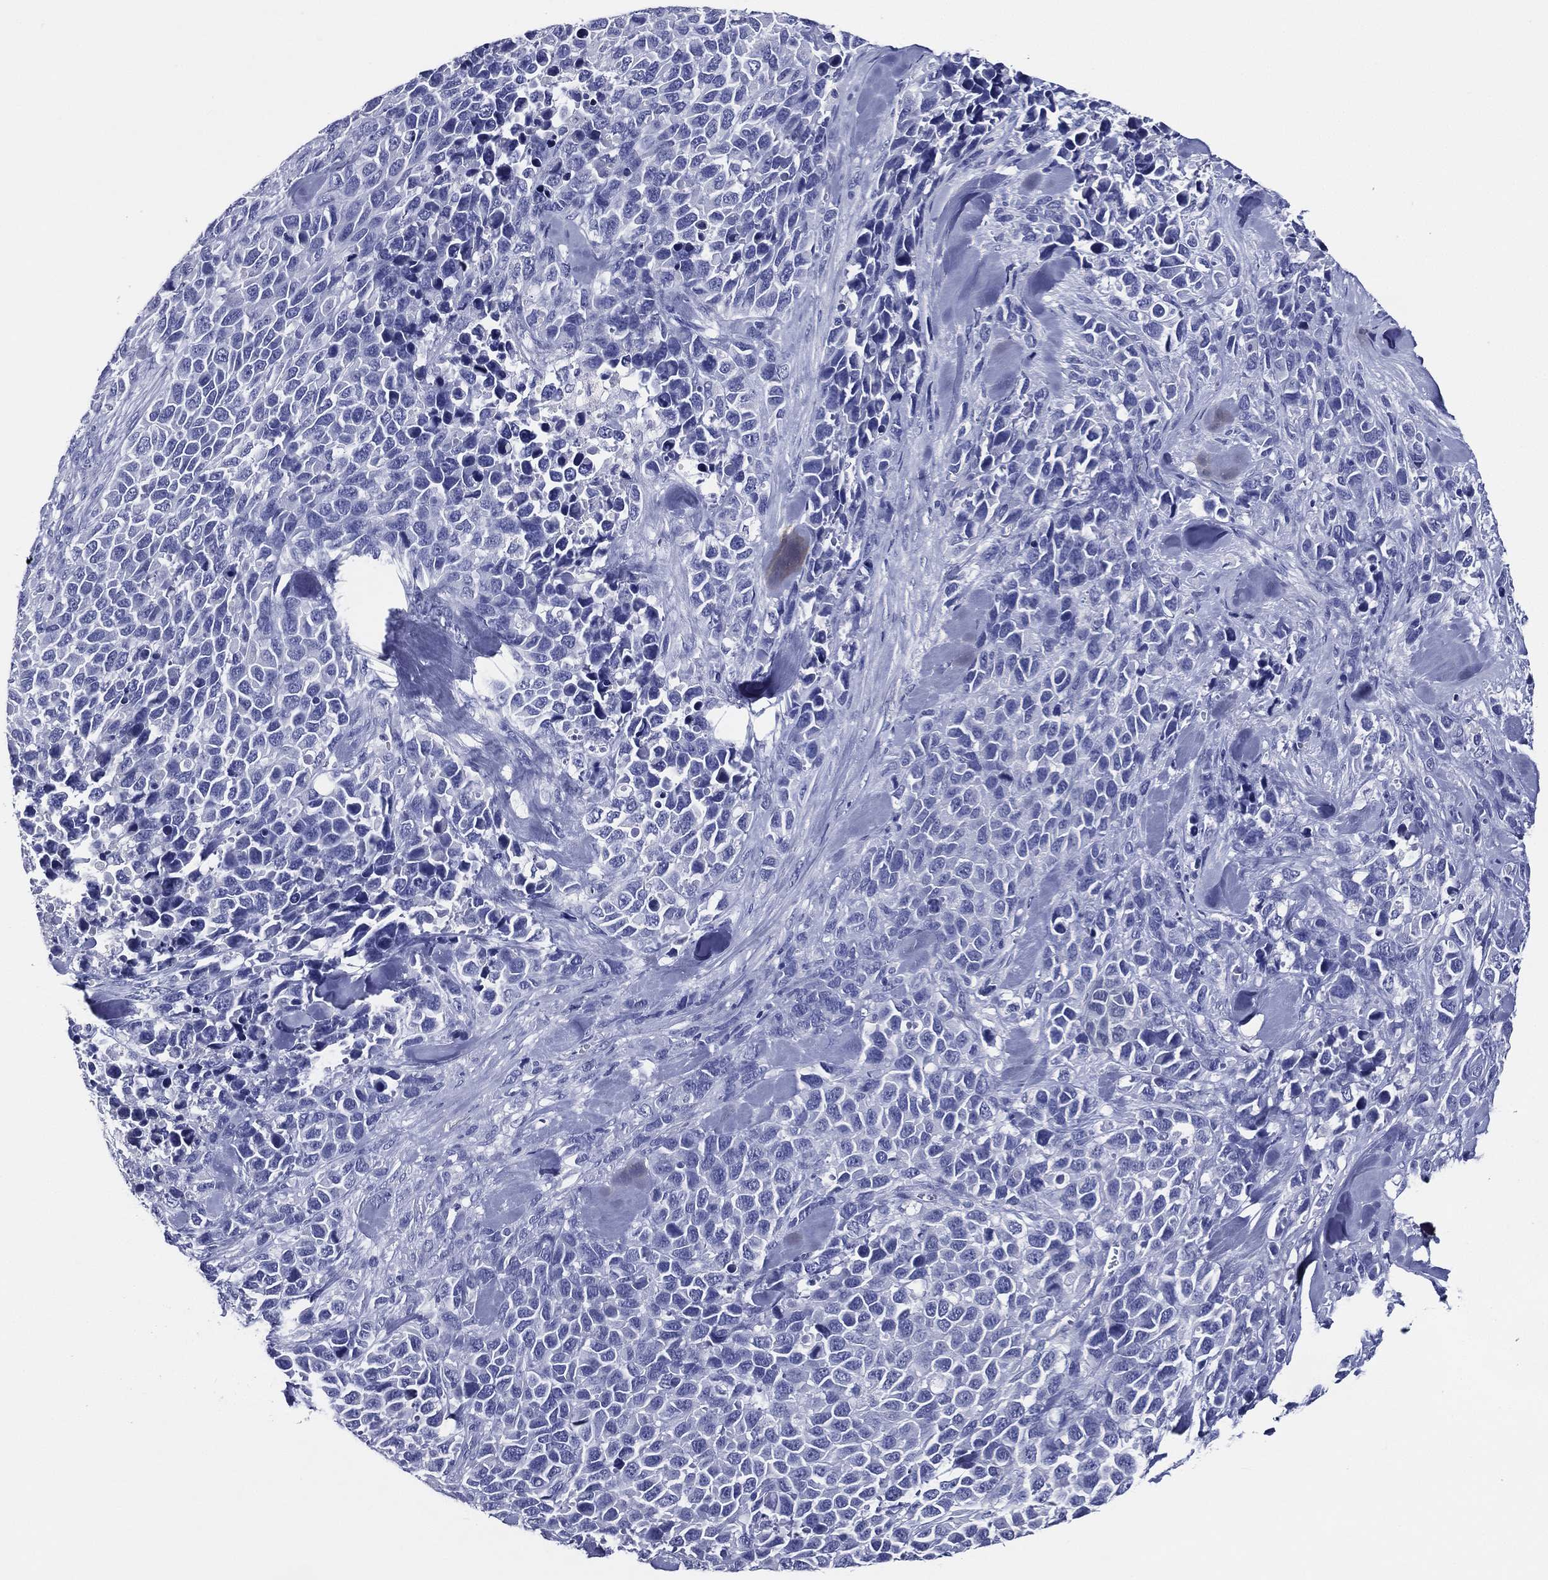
{"staining": {"intensity": "negative", "quantity": "none", "location": "none"}, "tissue": "melanoma", "cell_type": "Tumor cells", "image_type": "cancer", "snomed": [{"axis": "morphology", "description": "Malignant melanoma, Metastatic site"}, {"axis": "topography", "description": "Skin"}], "caption": "Immunohistochemistry (IHC) of human malignant melanoma (metastatic site) reveals no positivity in tumor cells.", "gene": "ACE2", "patient": {"sex": "male", "age": 84}}